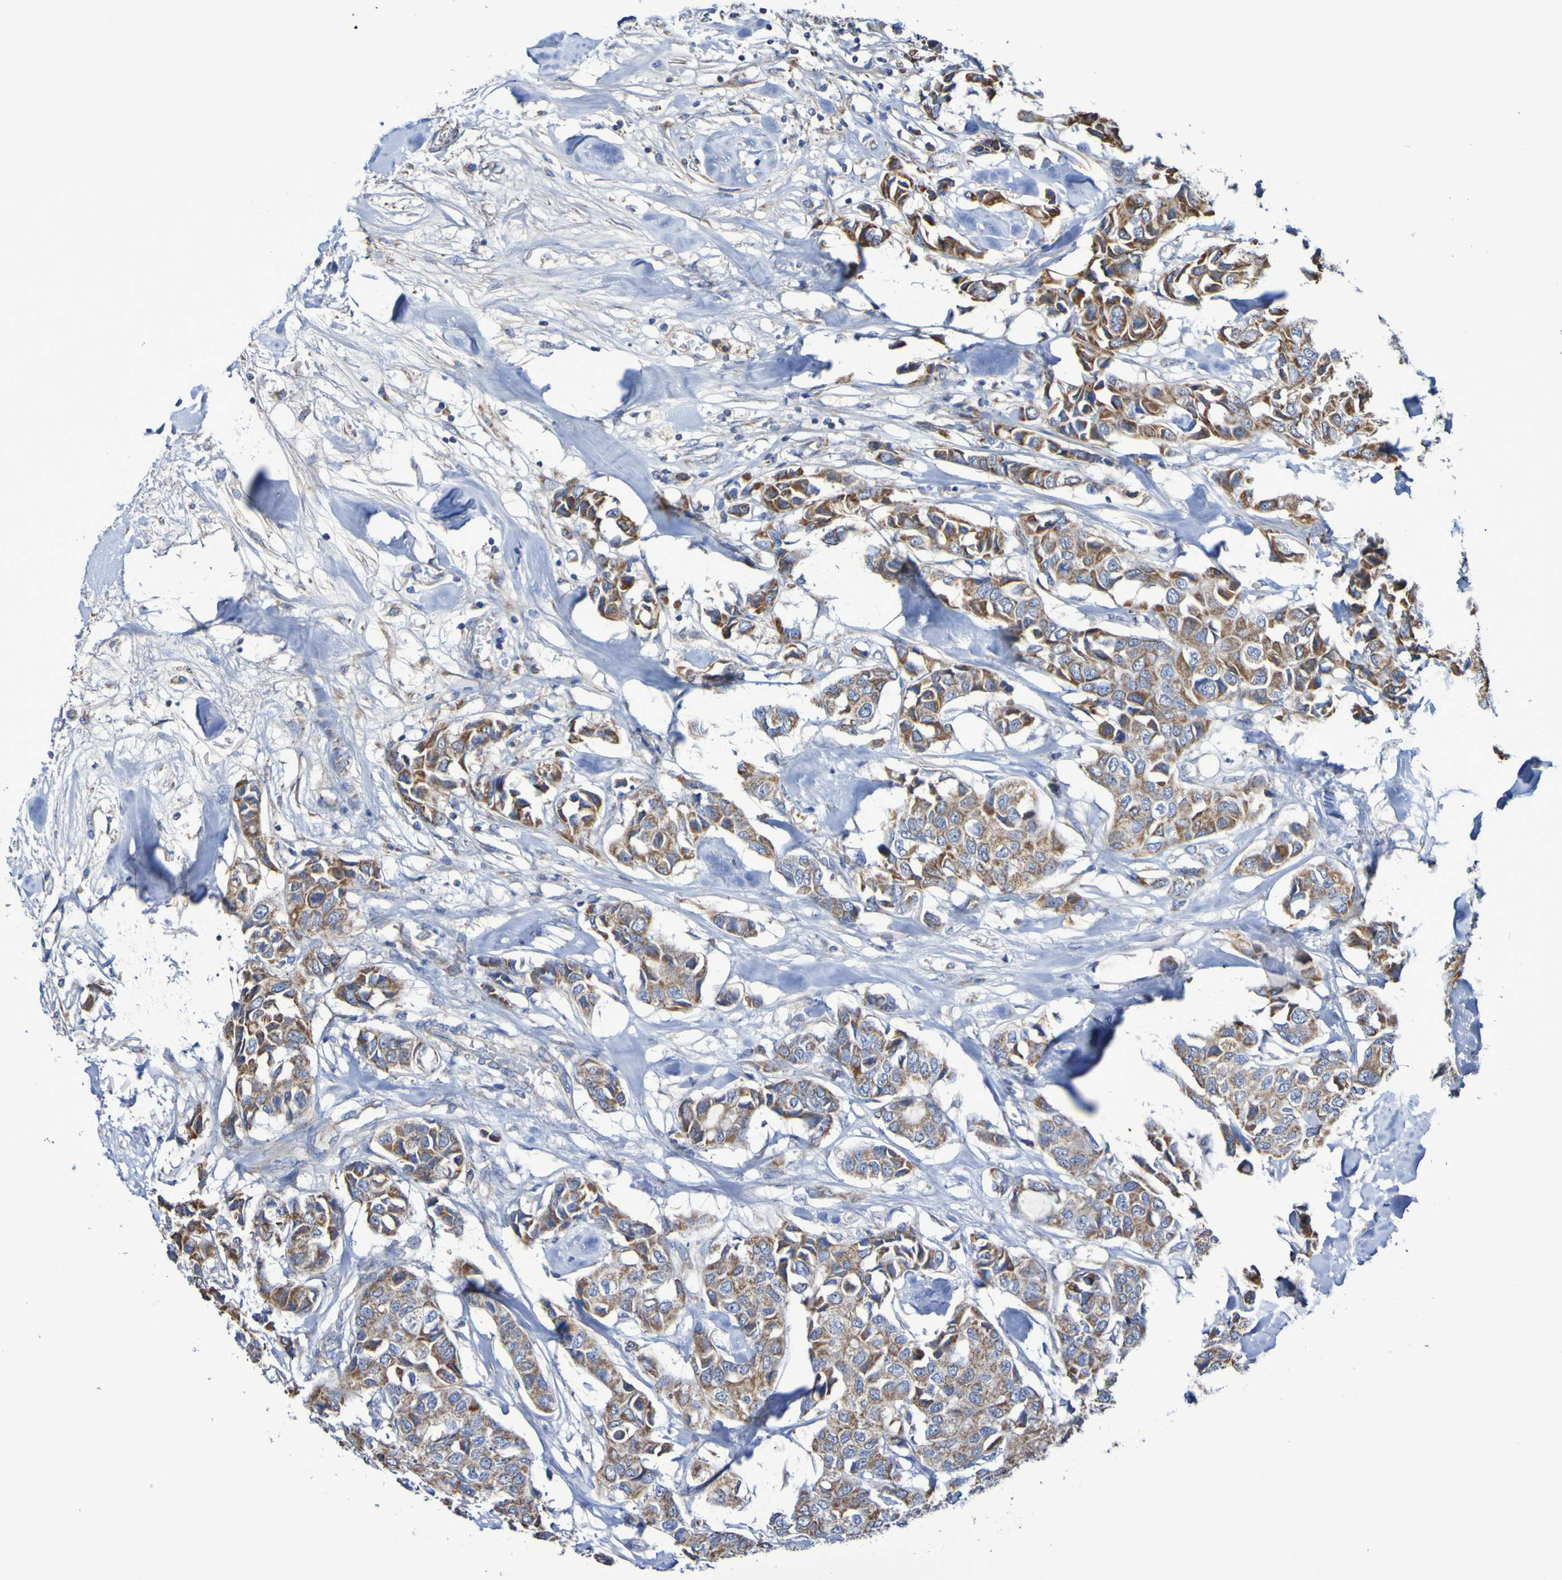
{"staining": {"intensity": "moderate", "quantity": ">75%", "location": "cytoplasmic/membranous"}, "tissue": "breast cancer", "cell_type": "Tumor cells", "image_type": "cancer", "snomed": [{"axis": "morphology", "description": "Duct carcinoma"}, {"axis": "topography", "description": "Breast"}], "caption": "This micrograph demonstrates immunohistochemistry staining of human breast invasive ductal carcinoma, with medium moderate cytoplasmic/membranous expression in about >75% of tumor cells.", "gene": "CNTN2", "patient": {"sex": "female", "age": 80}}